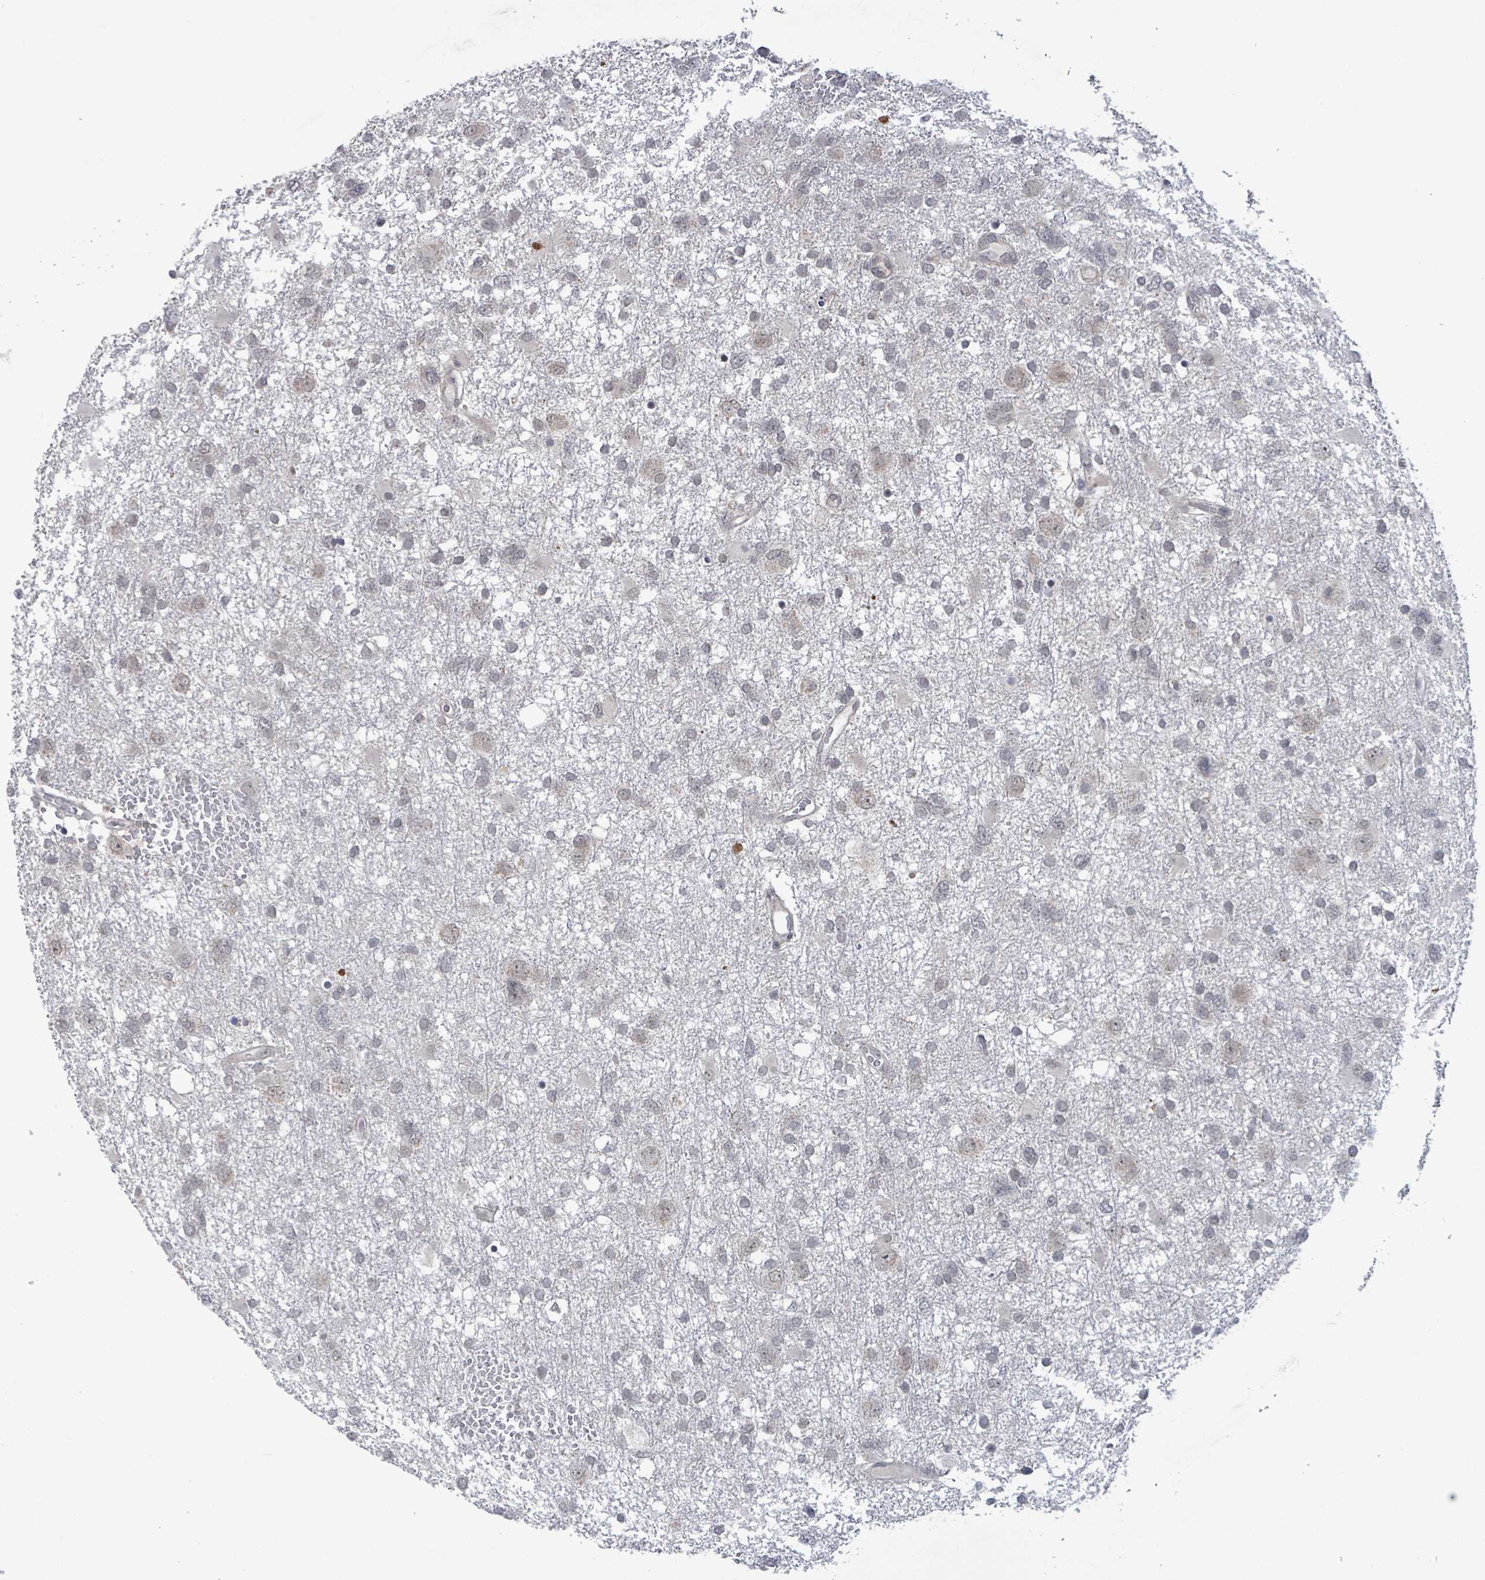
{"staining": {"intensity": "negative", "quantity": "none", "location": "none"}, "tissue": "glioma", "cell_type": "Tumor cells", "image_type": "cancer", "snomed": [{"axis": "morphology", "description": "Glioma, malignant, High grade"}, {"axis": "topography", "description": "Brain"}], "caption": "A high-resolution photomicrograph shows immunohistochemistry (IHC) staining of malignant high-grade glioma, which displays no significant expression in tumor cells. (Brightfield microscopy of DAB (3,3'-diaminobenzidine) IHC at high magnification).", "gene": "AMMECR1", "patient": {"sex": "male", "age": 61}}